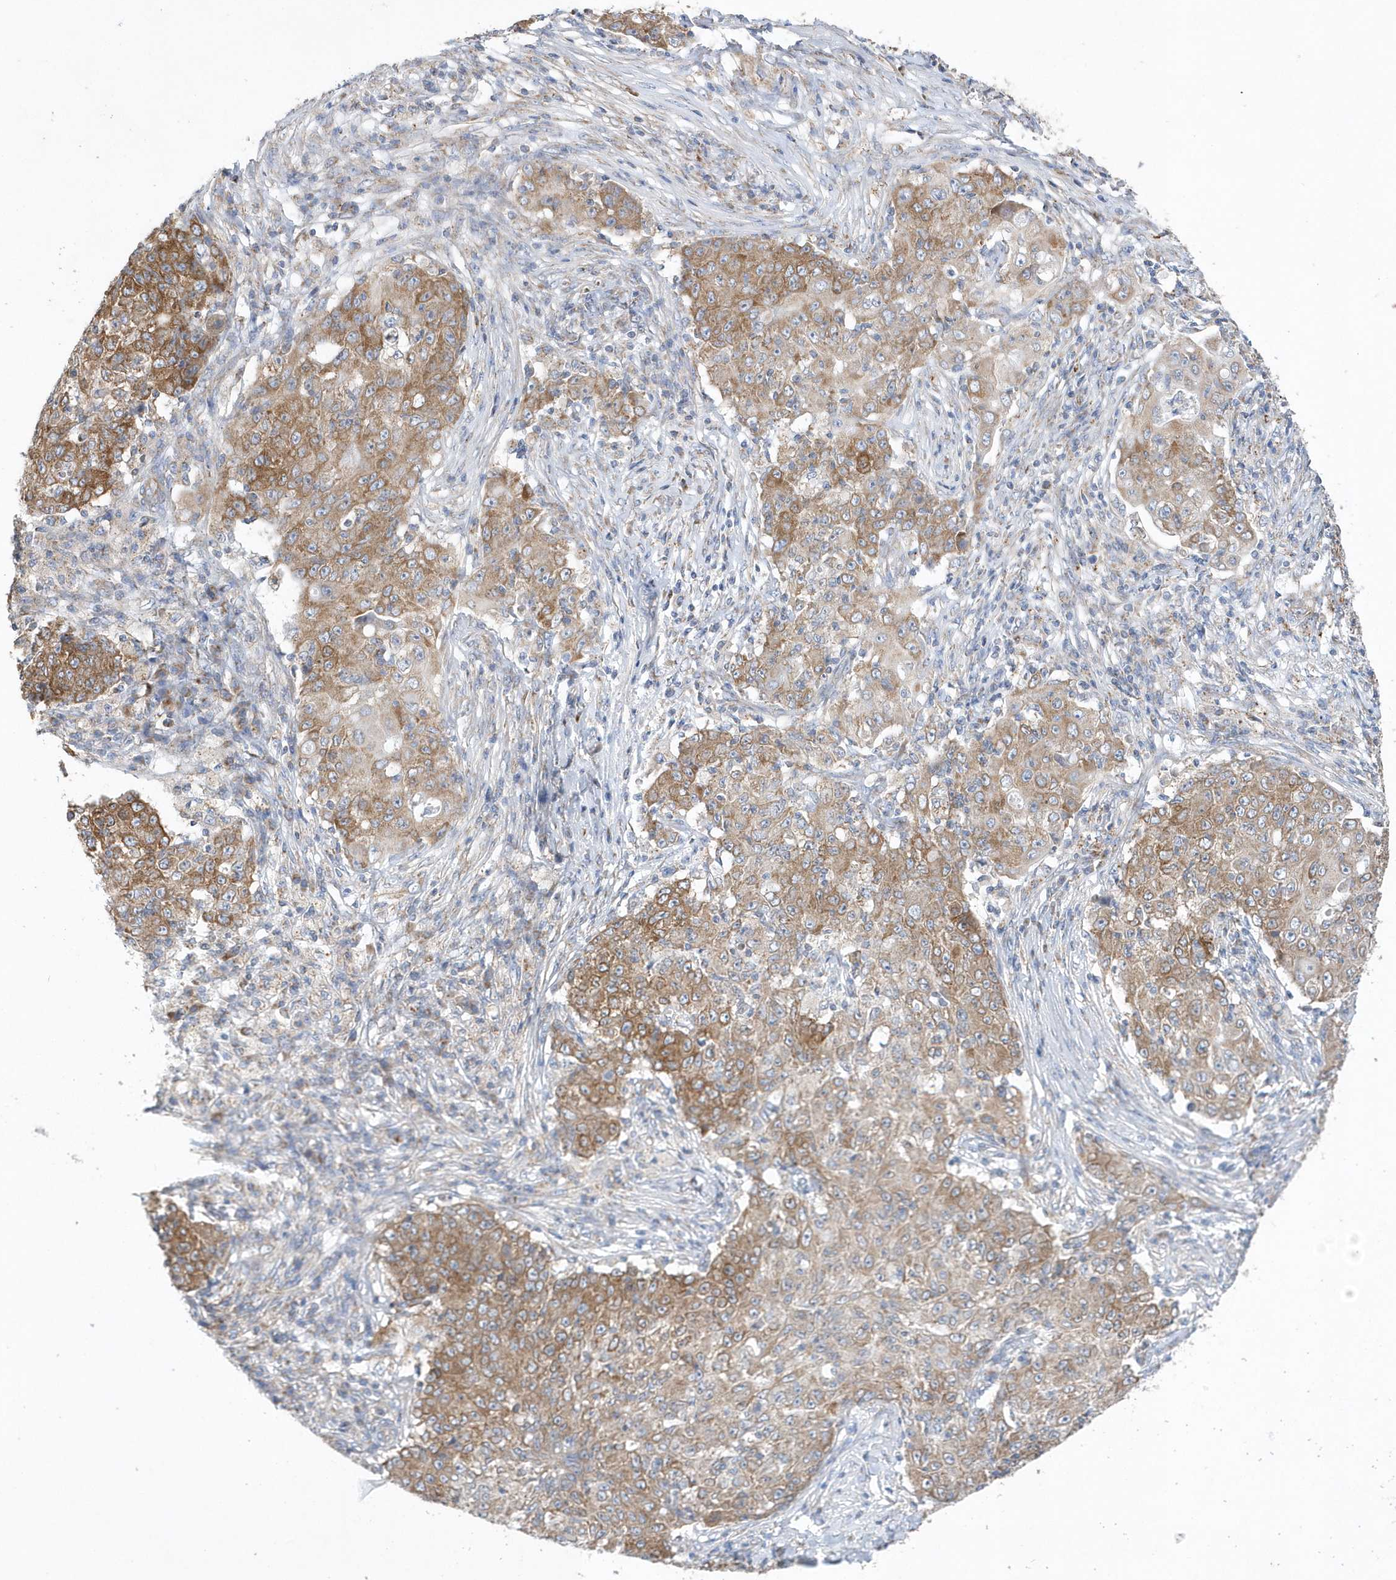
{"staining": {"intensity": "moderate", "quantity": ">75%", "location": "cytoplasmic/membranous"}, "tissue": "ovarian cancer", "cell_type": "Tumor cells", "image_type": "cancer", "snomed": [{"axis": "morphology", "description": "Carcinoma, endometroid"}, {"axis": "topography", "description": "Ovary"}], "caption": "The micrograph demonstrates immunohistochemical staining of ovarian endometroid carcinoma. There is moderate cytoplasmic/membranous positivity is appreciated in about >75% of tumor cells.", "gene": "SPATA5", "patient": {"sex": "female", "age": 42}}